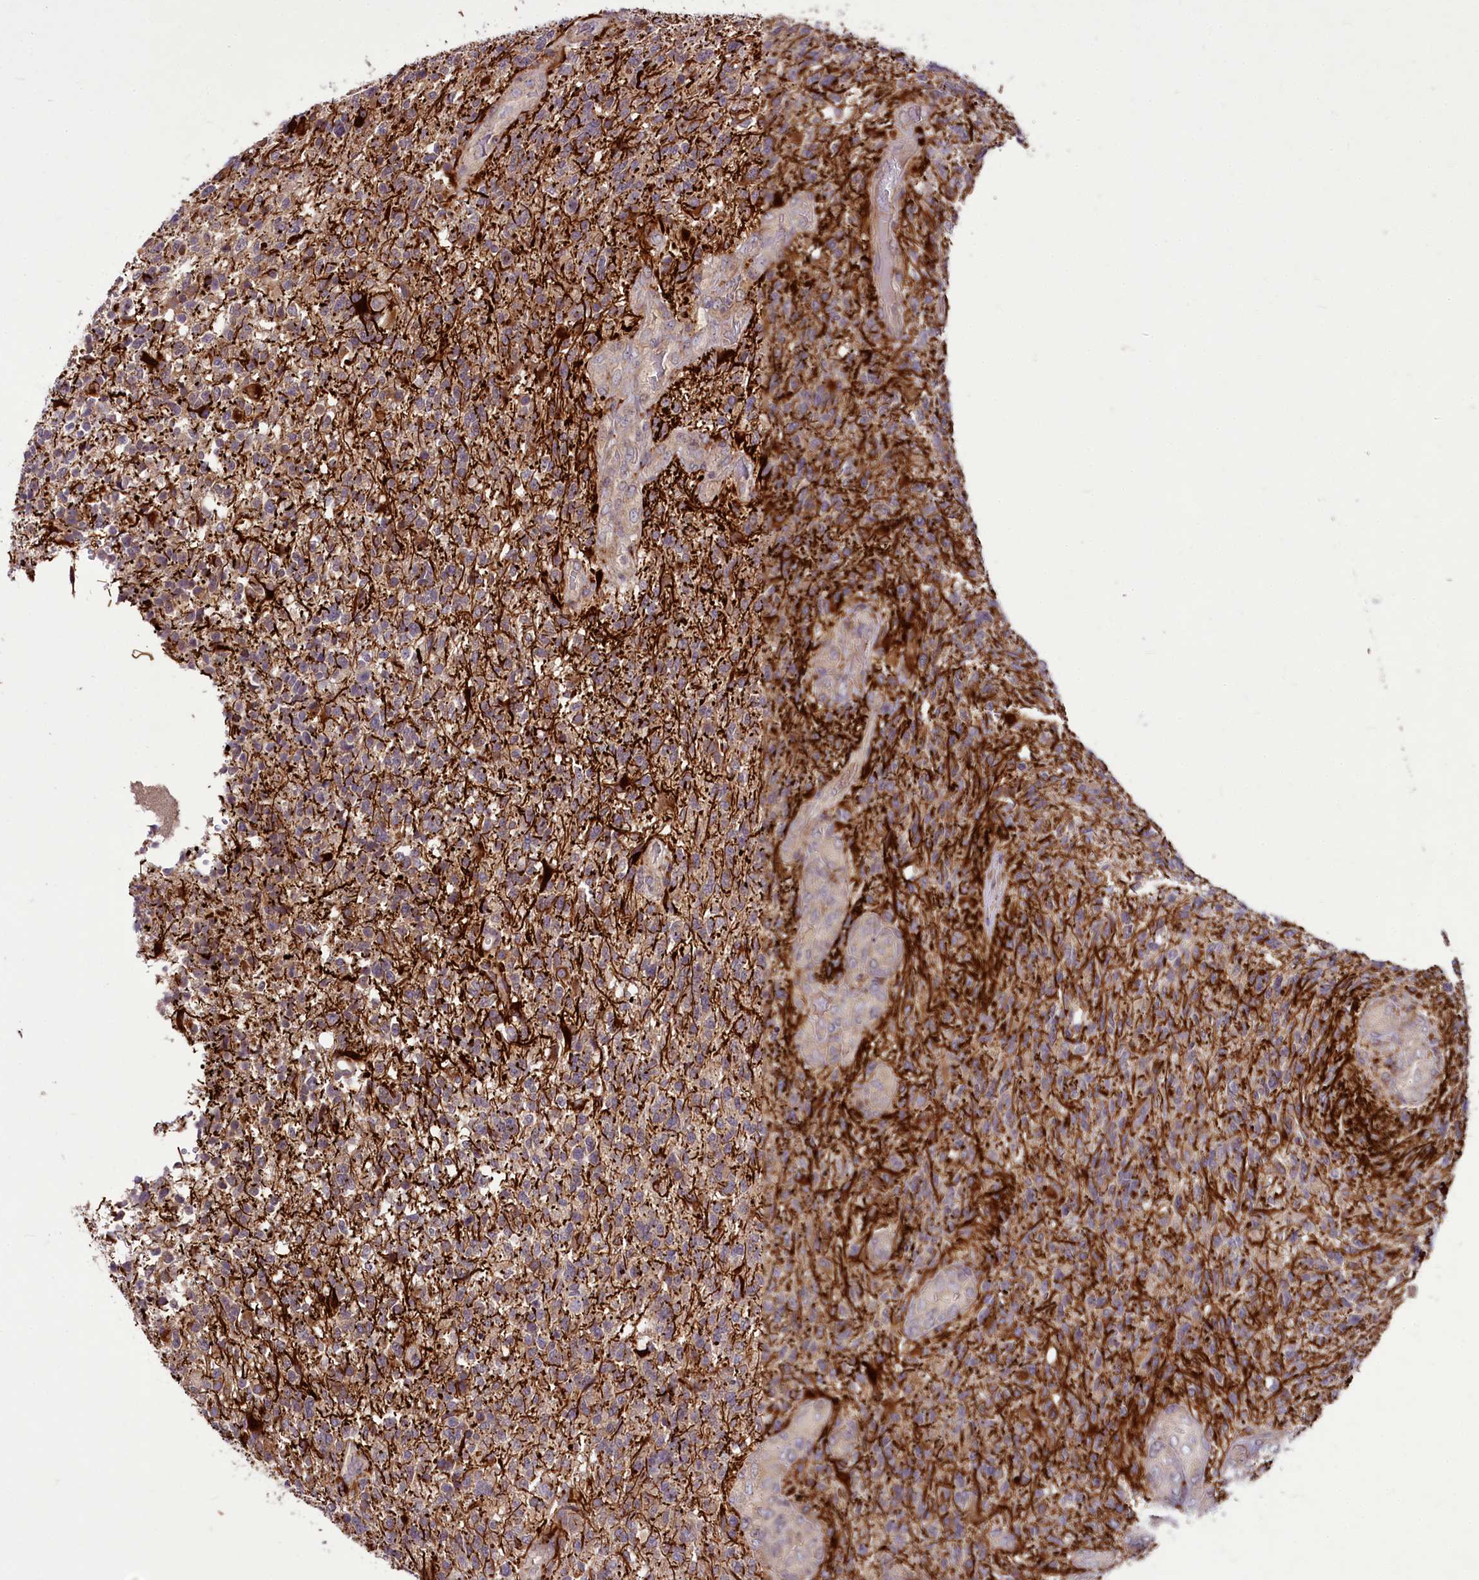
{"staining": {"intensity": "negative", "quantity": "none", "location": "none"}, "tissue": "glioma", "cell_type": "Tumor cells", "image_type": "cancer", "snomed": [{"axis": "morphology", "description": "Glioma, malignant, High grade"}, {"axis": "topography", "description": "Brain"}], "caption": "Immunohistochemistry image of glioma stained for a protein (brown), which reveals no positivity in tumor cells.", "gene": "C11orf86", "patient": {"sex": "male", "age": 56}}